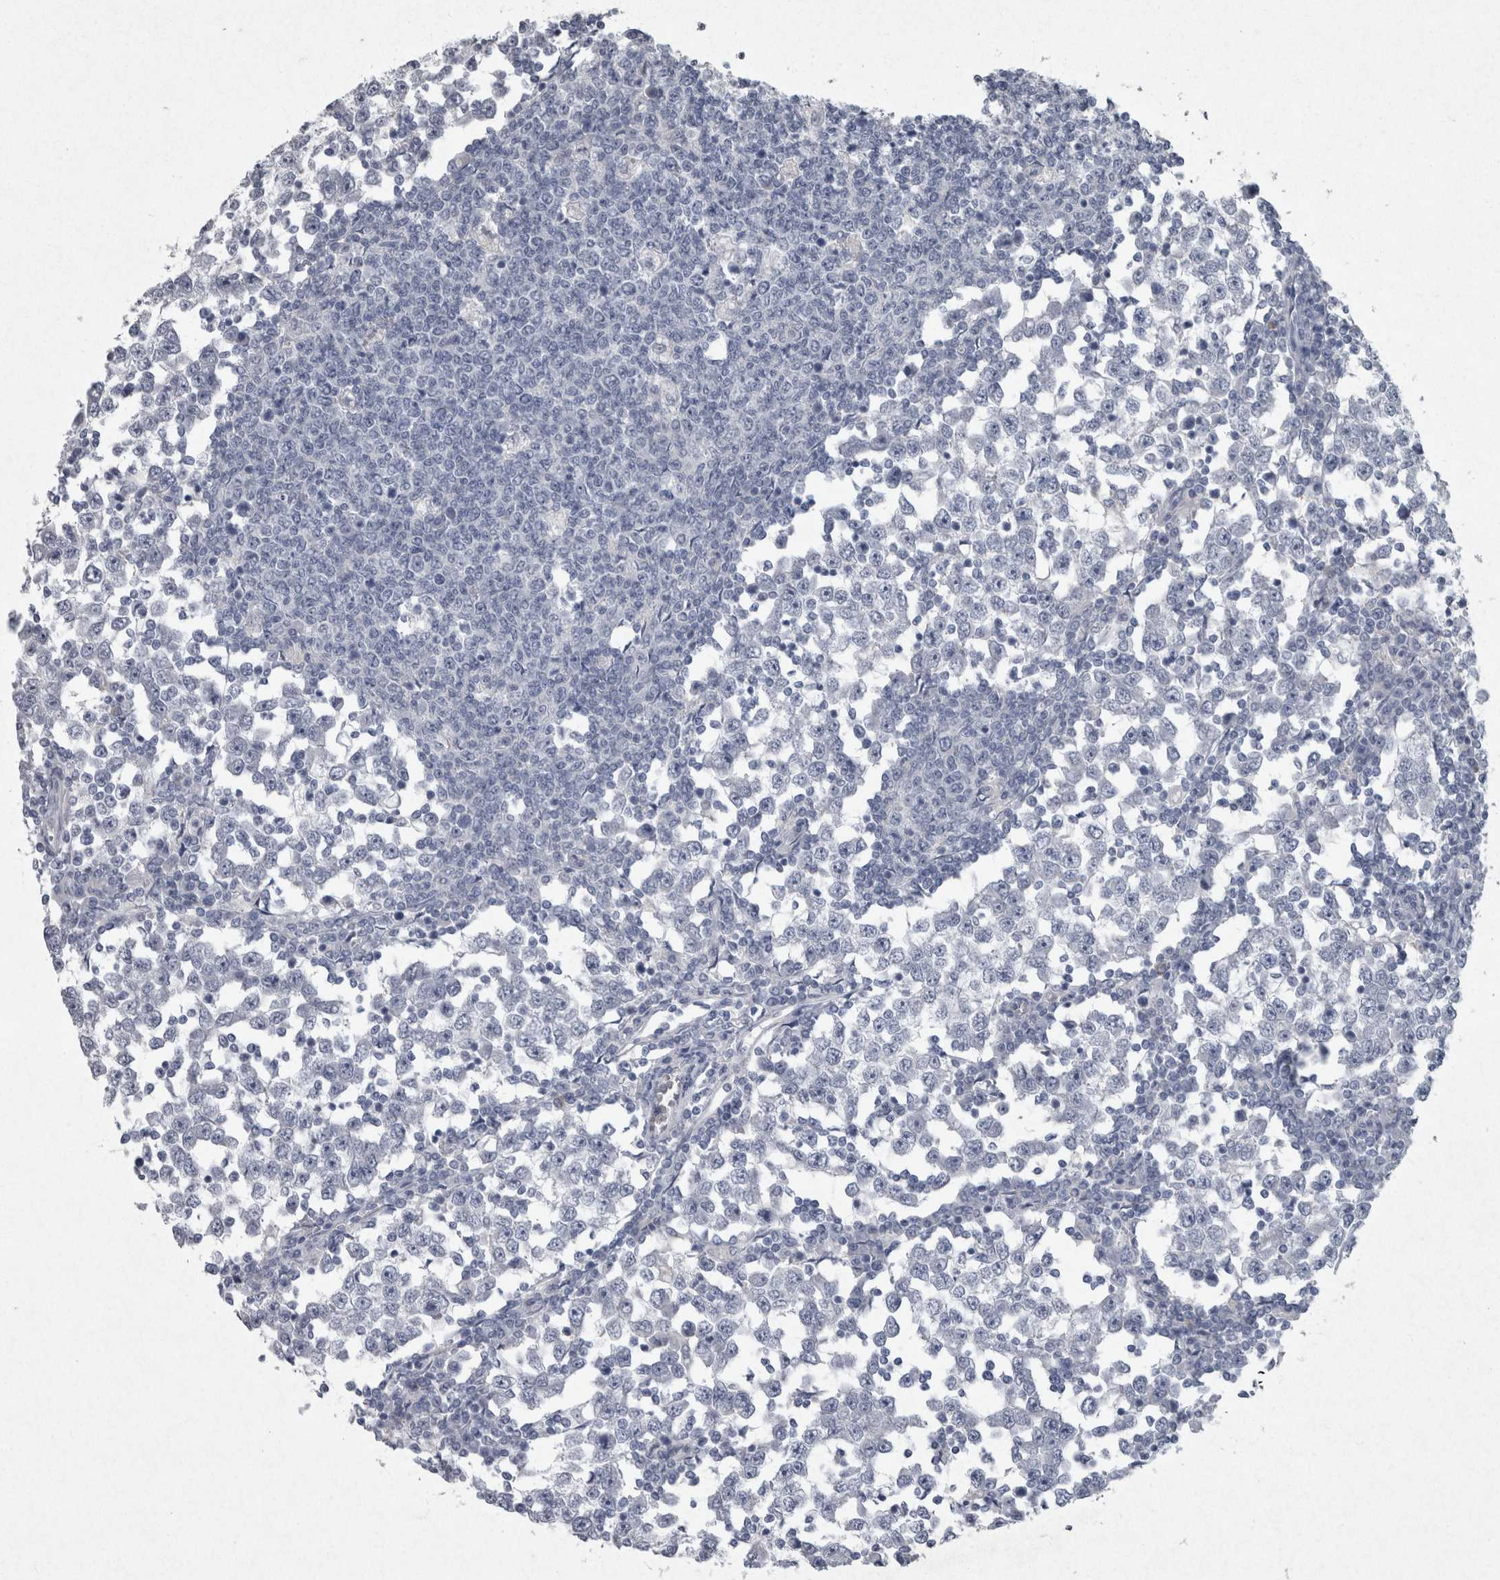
{"staining": {"intensity": "negative", "quantity": "none", "location": "none"}, "tissue": "testis cancer", "cell_type": "Tumor cells", "image_type": "cancer", "snomed": [{"axis": "morphology", "description": "Seminoma, NOS"}, {"axis": "topography", "description": "Testis"}], "caption": "Tumor cells are negative for protein expression in human testis seminoma.", "gene": "PDX1", "patient": {"sex": "male", "age": 65}}